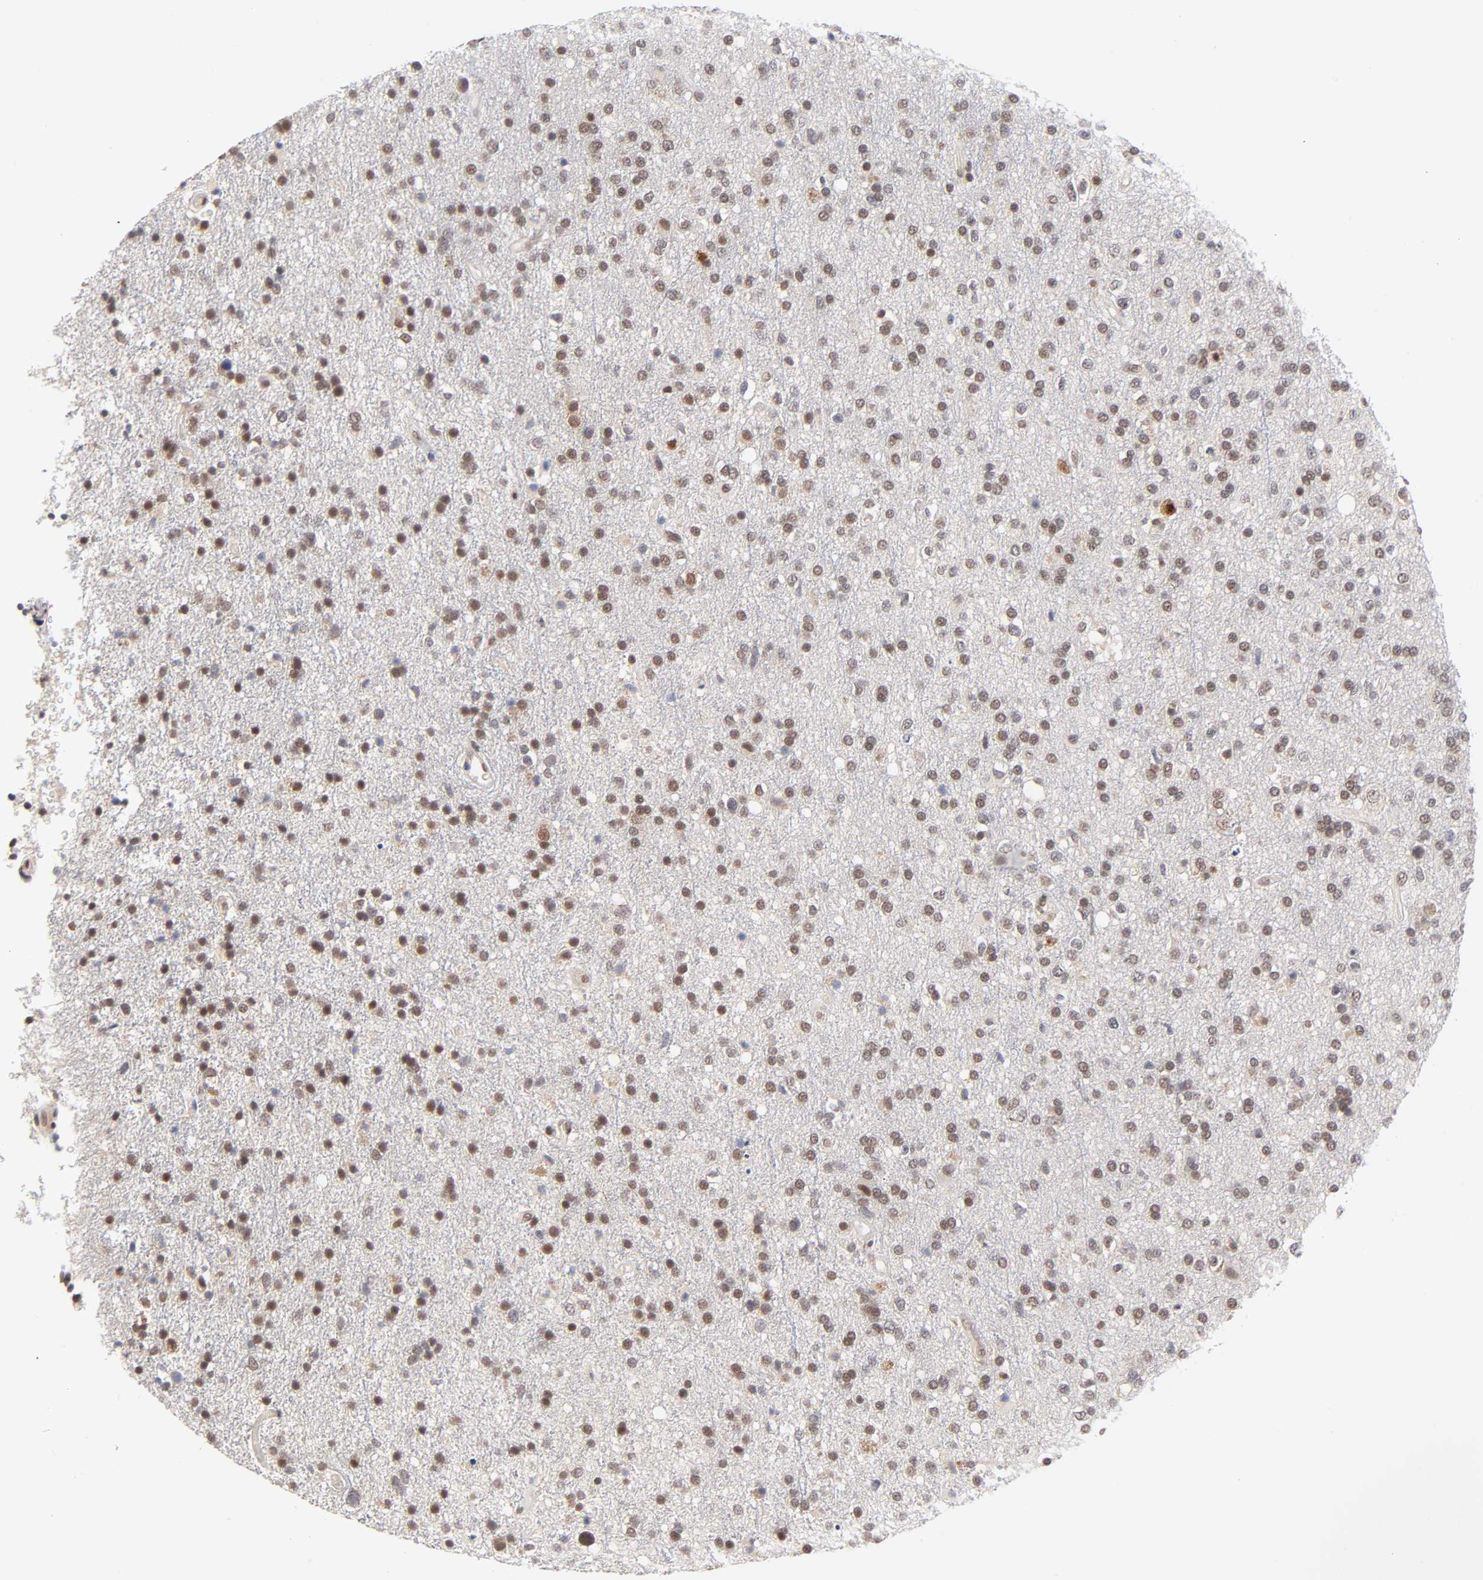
{"staining": {"intensity": "strong", "quantity": "25%-75%", "location": "cytoplasmic/membranous,nuclear"}, "tissue": "glioma", "cell_type": "Tumor cells", "image_type": "cancer", "snomed": [{"axis": "morphology", "description": "Glioma, malignant, High grade"}, {"axis": "topography", "description": "Brain"}], "caption": "Glioma stained with a protein marker reveals strong staining in tumor cells.", "gene": "EP300", "patient": {"sex": "male", "age": 33}}